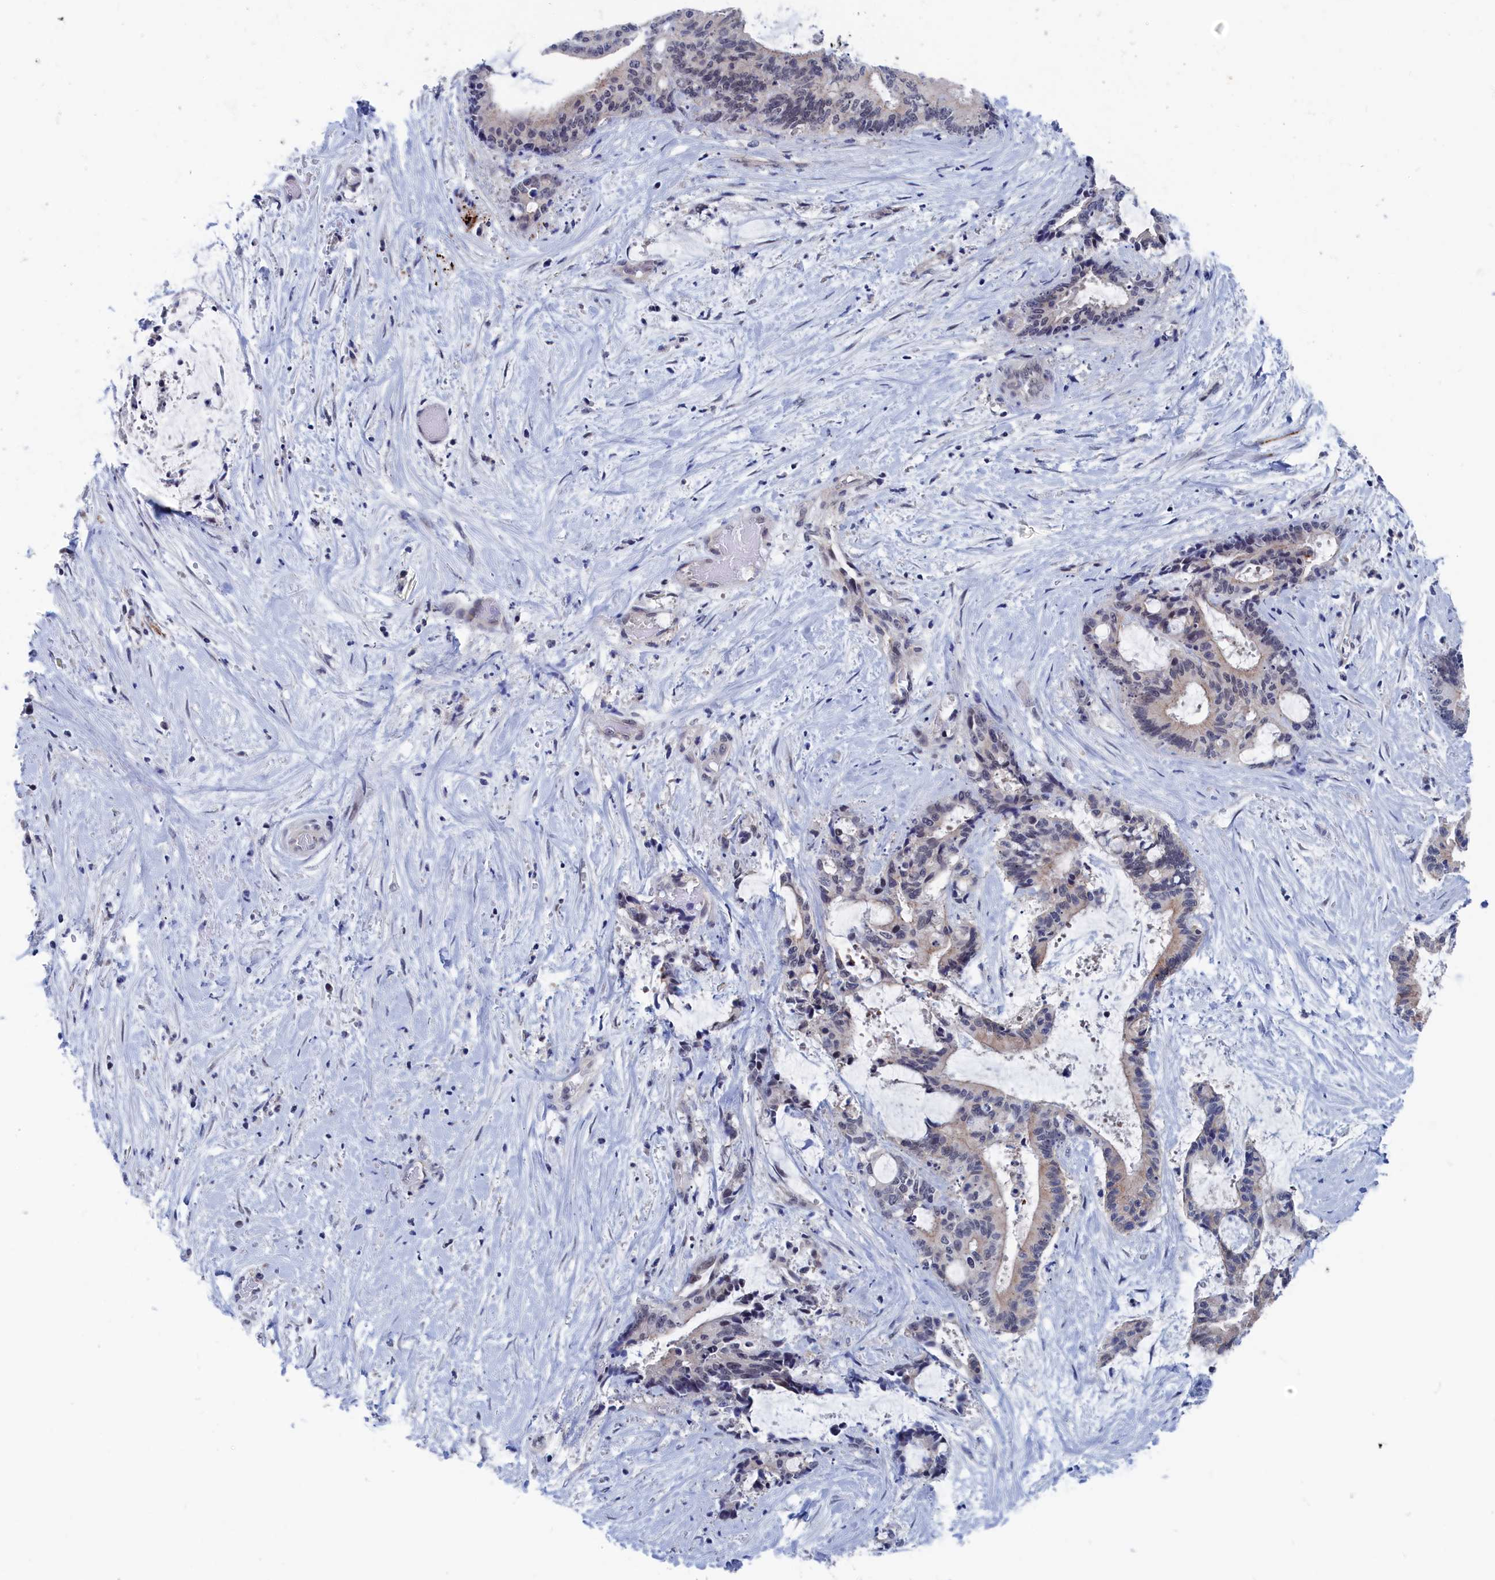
{"staining": {"intensity": "weak", "quantity": "<25%", "location": "cytoplasmic/membranous"}, "tissue": "liver cancer", "cell_type": "Tumor cells", "image_type": "cancer", "snomed": [{"axis": "morphology", "description": "Normal tissue, NOS"}, {"axis": "morphology", "description": "Cholangiocarcinoma"}, {"axis": "topography", "description": "Liver"}, {"axis": "topography", "description": "Peripheral nerve tissue"}], "caption": "Protein analysis of cholangiocarcinoma (liver) demonstrates no significant expression in tumor cells.", "gene": "MARCHF3", "patient": {"sex": "female", "age": 73}}